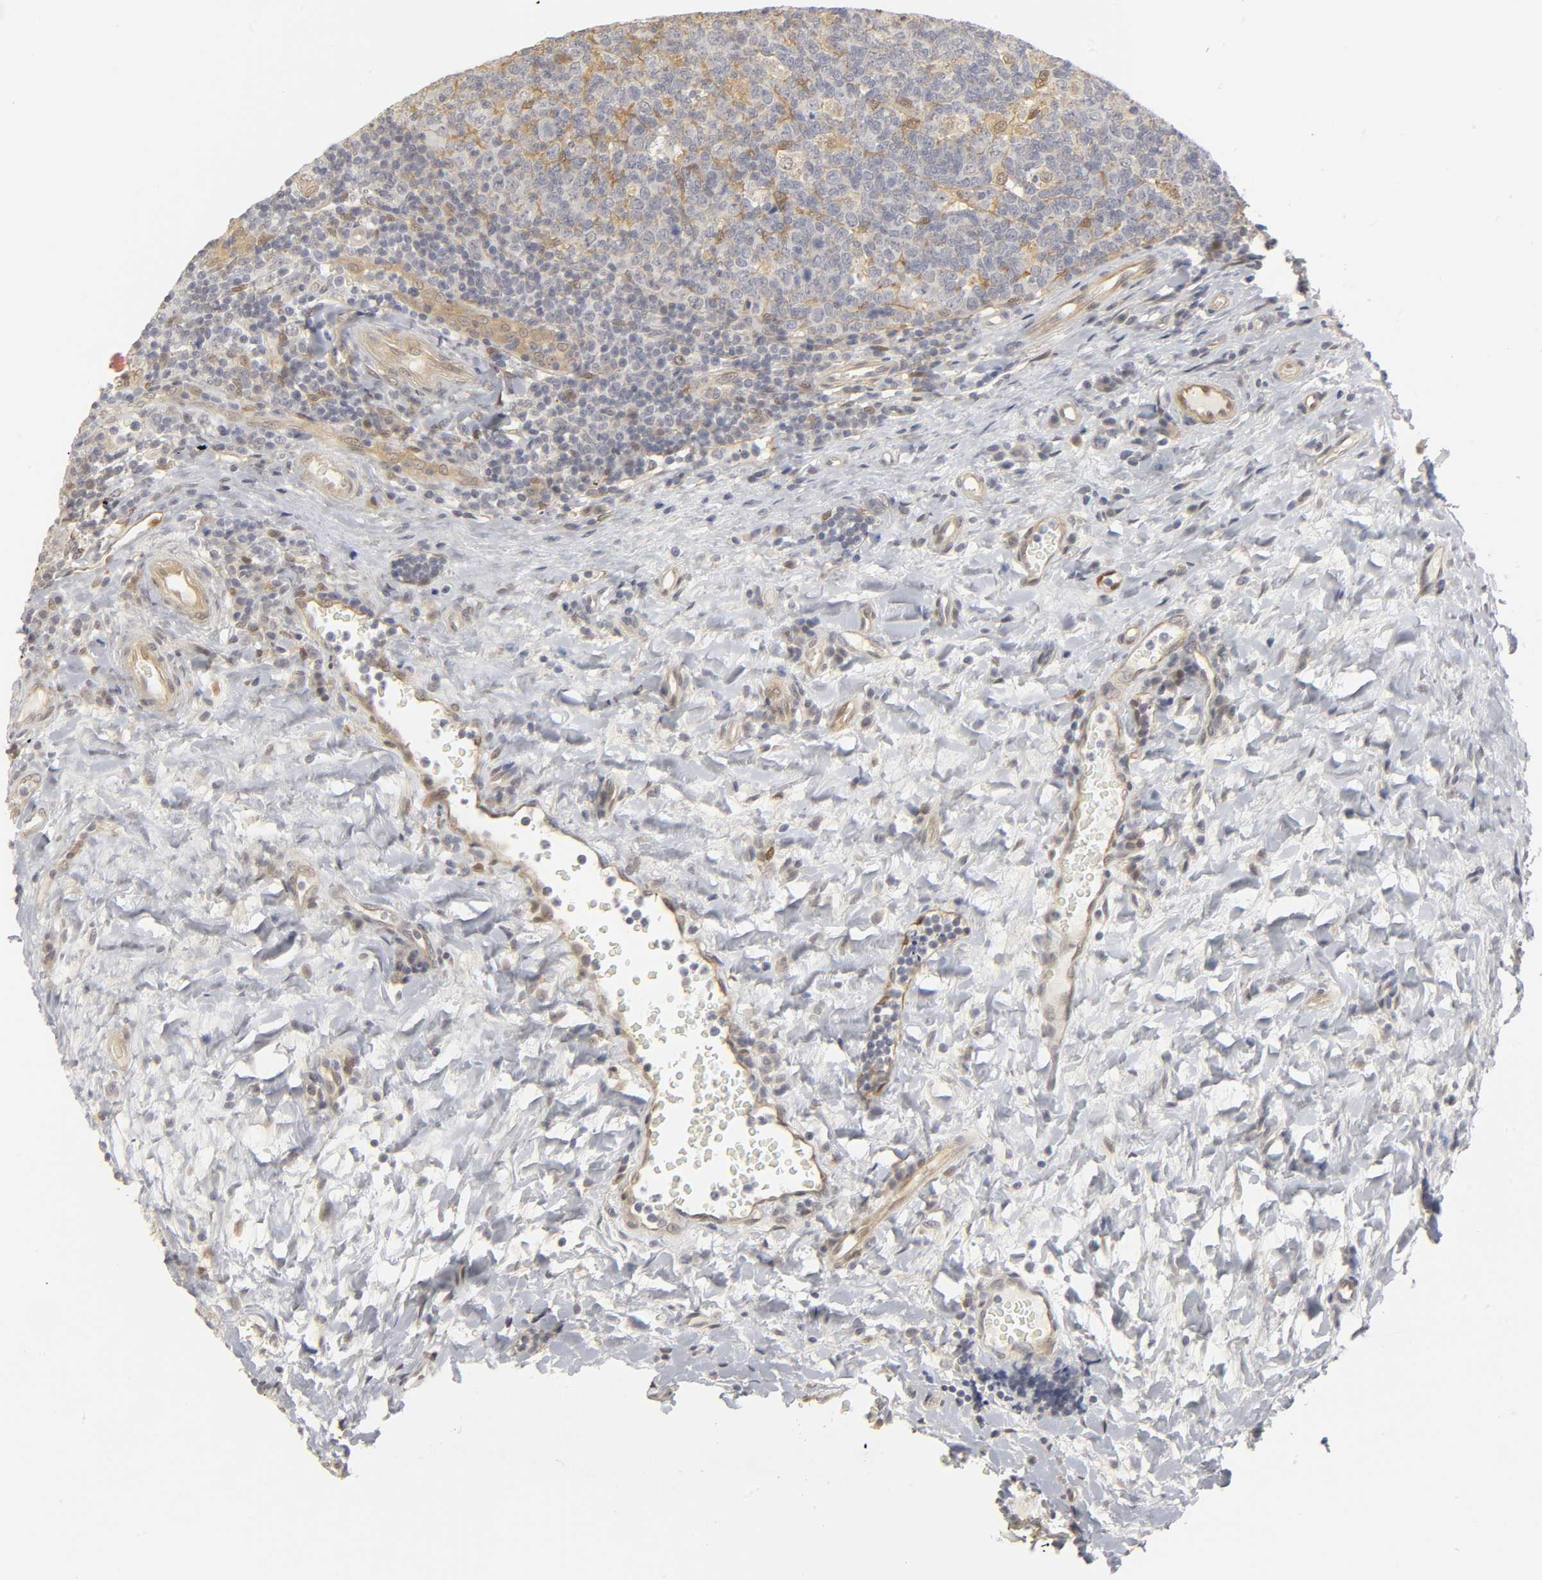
{"staining": {"intensity": "negative", "quantity": "none", "location": "none"}, "tissue": "tonsil", "cell_type": "Germinal center cells", "image_type": "normal", "snomed": [{"axis": "morphology", "description": "Normal tissue, NOS"}, {"axis": "topography", "description": "Tonsil"}], "caption": "An immunohistochemistry (IHC) histopathology image of unremarkable tonsil is shown. There is no staining in germinal center cells of tonsil.", "gene": "PDLIM3", "patient": {"sex": "male", "age": 17}}